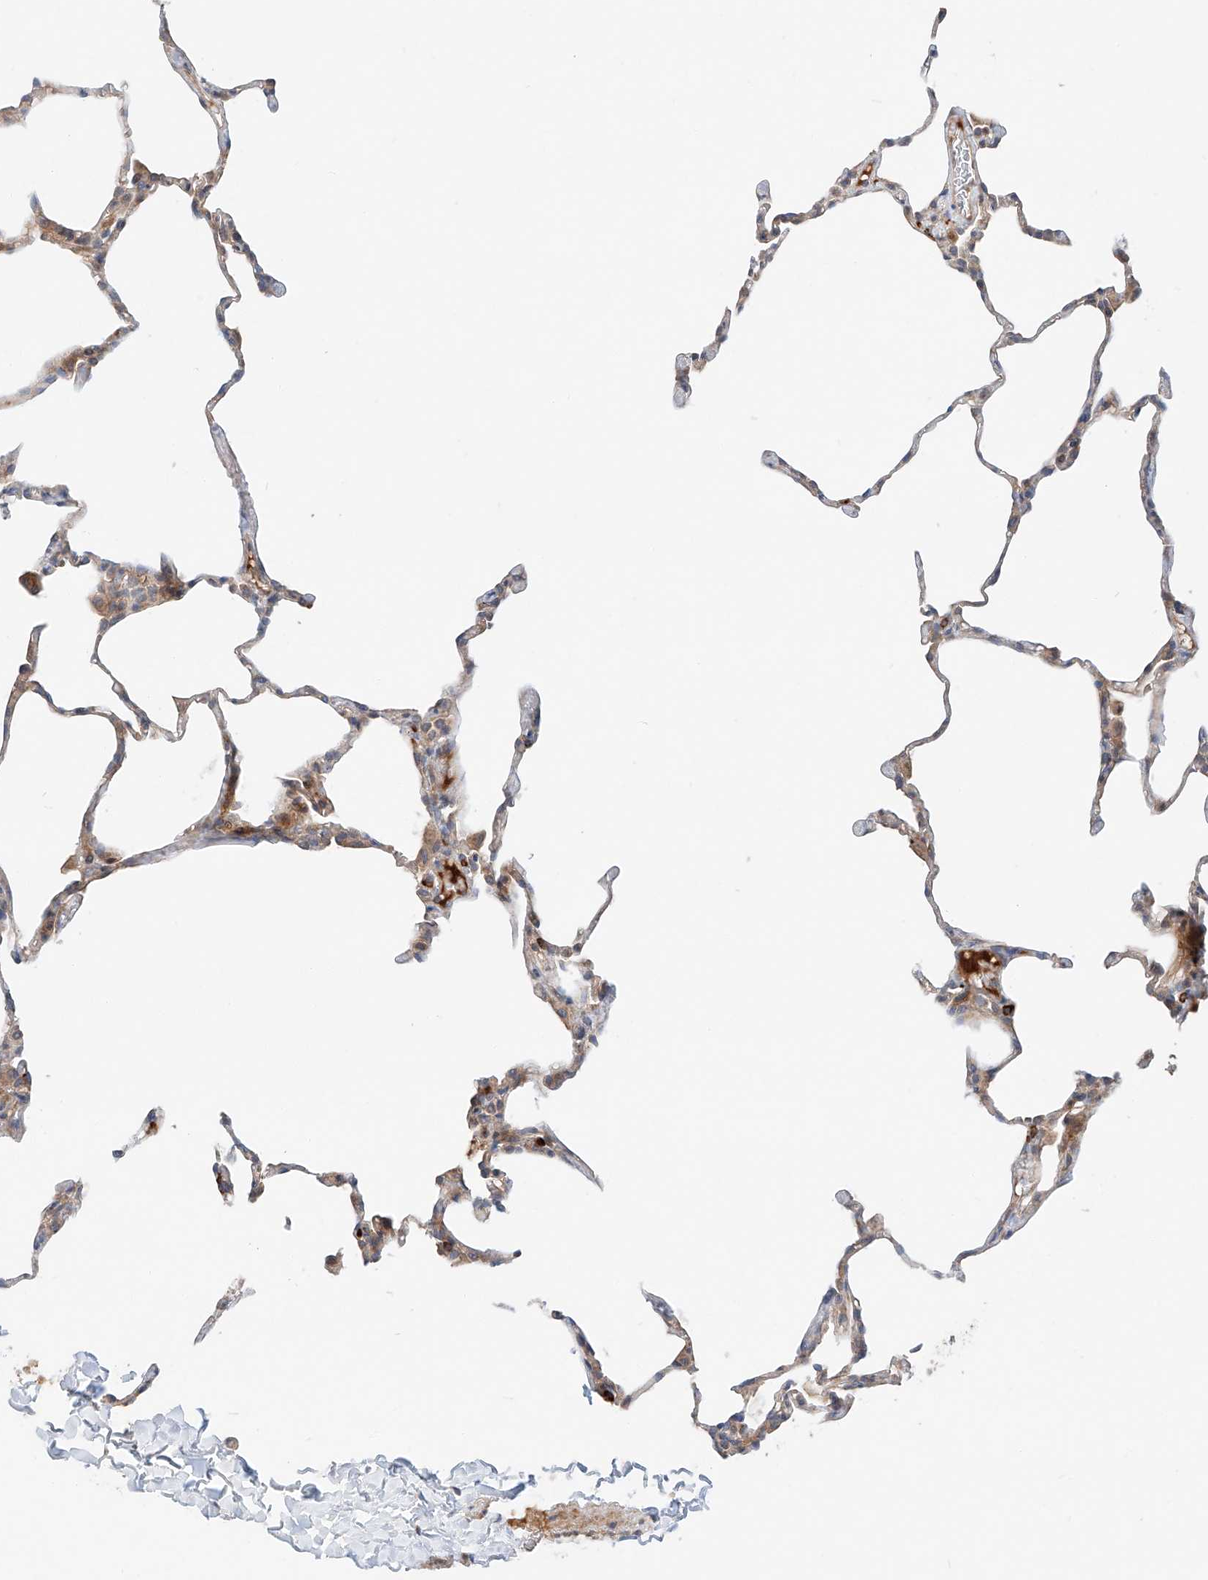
{"staining": {"intensity": "weak", "quantity": "25%-75%", "location": "cytoplasmic/membranous"}, "tissue": "lung", "cell_type": "Alveolar cells", "image_type": "normal", "snomed": [{"axis": "morphology", "description": "Normal tissue, NOS"}, {"axis": "topography", "description": "Lung"}], "caption": "Immunohistochemistry staining of normal lung, which exhibits low levels of weak cytoplasmic/membranous positivity in about 25%-75% of alveolar cells indicating weak cytoplasmic/membranous protein staining. The staining was performed using DAB (brown) for protein detection and nuclei were counterstained in hematoxylin (blue).", "gene": "XPNPEP1", "patient": {"sex": "male", "age": 20}}